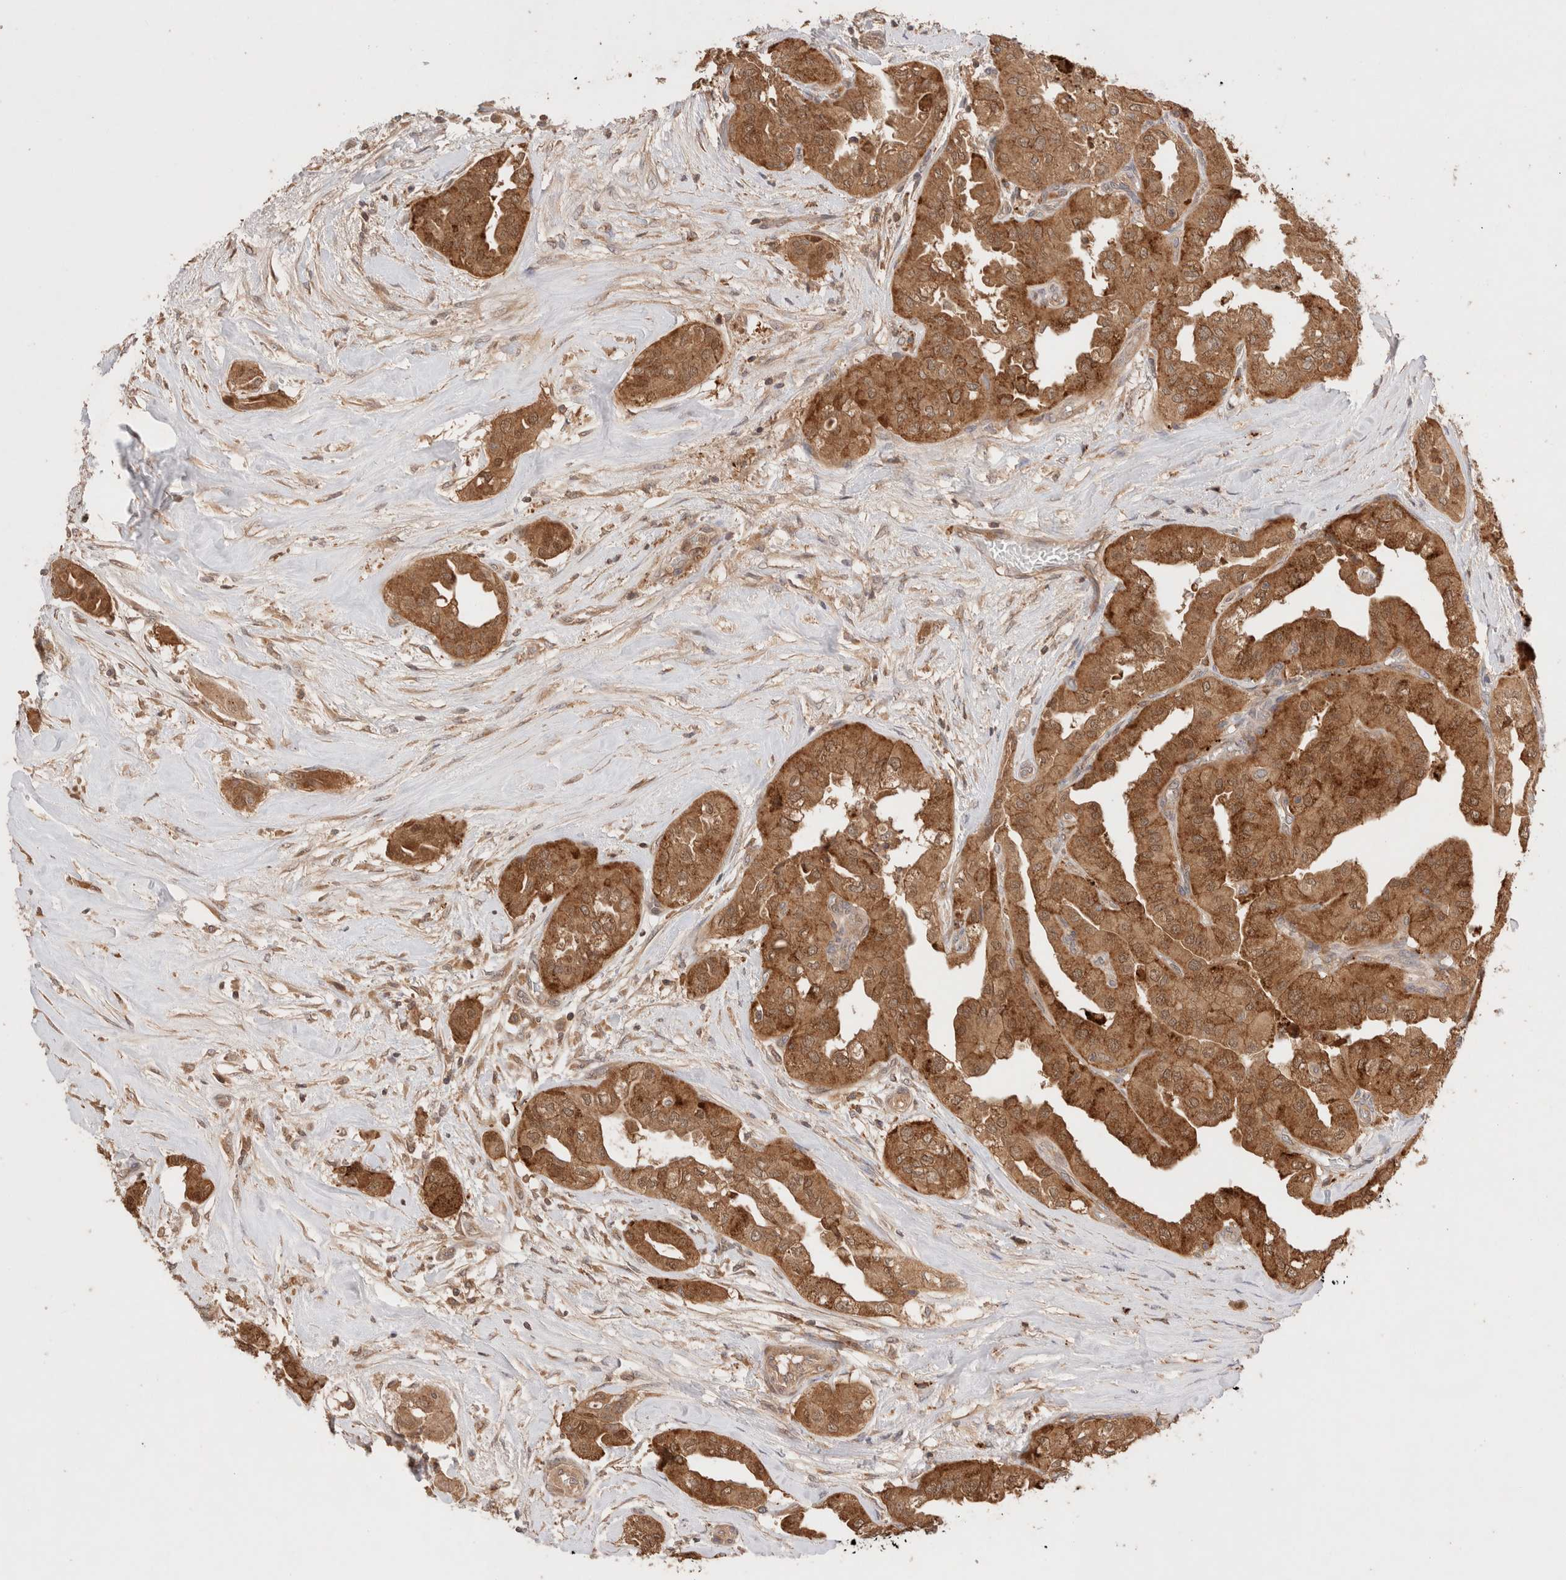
{"staining": {"intensity": "strong", "quantity": ">75%", "location": "cytoplasmic/membranous"}, "tissue": "thyroid cancer", "cell_type": "Tumor cells", "image_type": "cancer", "snomed": [{"axis": "morphology", "description": "Papillary adenocarcinoma, NOS"}, {"axis": "topography", "description": "Thyroid gland"}], "caption": "Thyroid cancer stained for a protein shows strong cytoplasmic/membranous positivity in tumor cells.", "gene": "CARNMT1", "patient": {"sex": "female", "age": 59}}